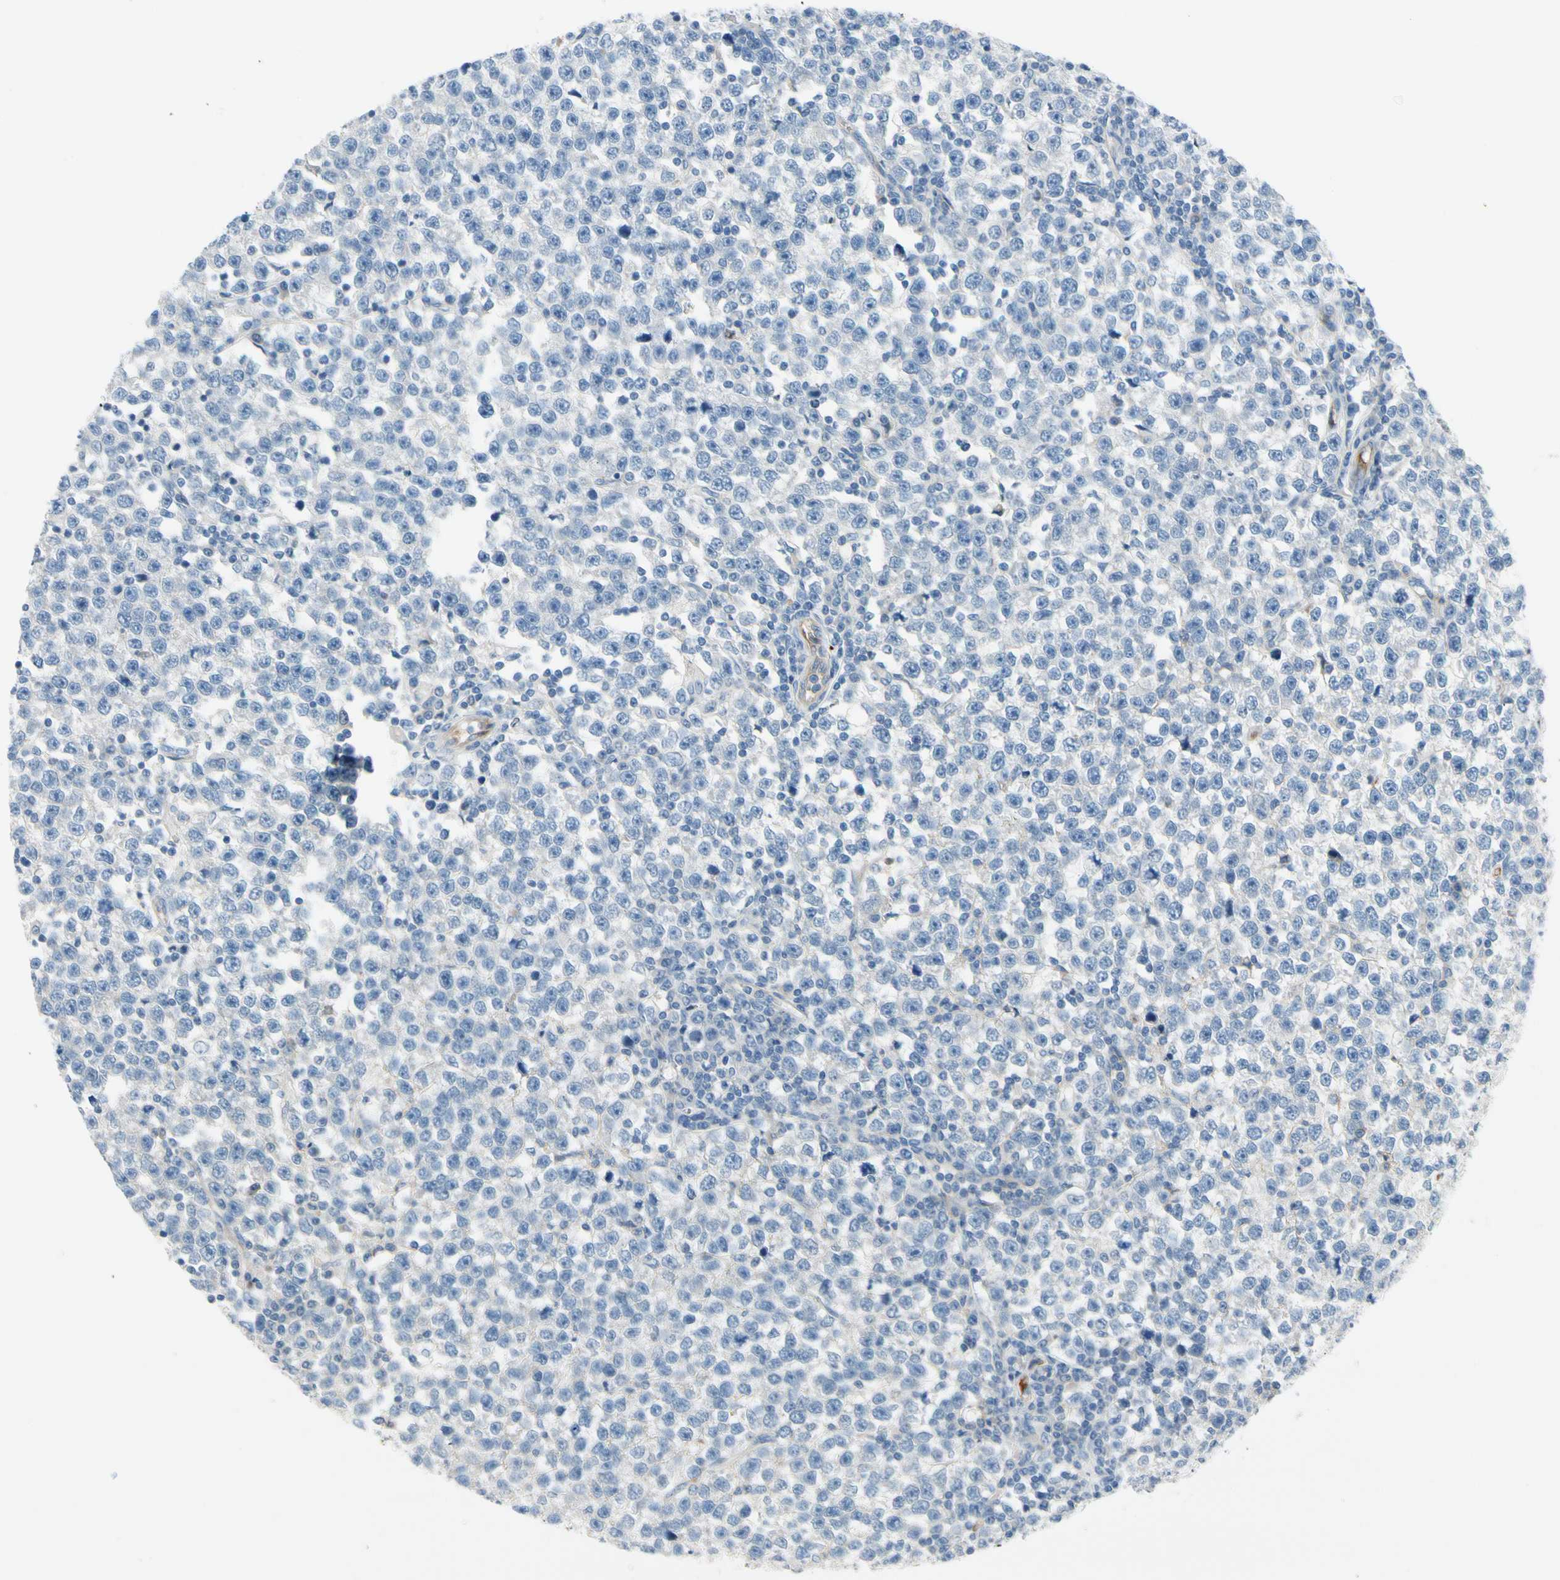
{"staining": {"intensity": "negative", "quantity": "none", "location": "none"}, "tissue": "testis cancer", "cell_type": "Tumor cells", "image_type": "cancer", "snomed": [{"axis": "morphology", "description": "Seminoma, NOS"}, {"axis": "topography", "description": "Testis"}], "caption": "Photomicrograph shows no significant protein expression in tumor cells of testis cancer.", "gene": "CNDP1", "patient": {"sex": "male", "age": 43}}